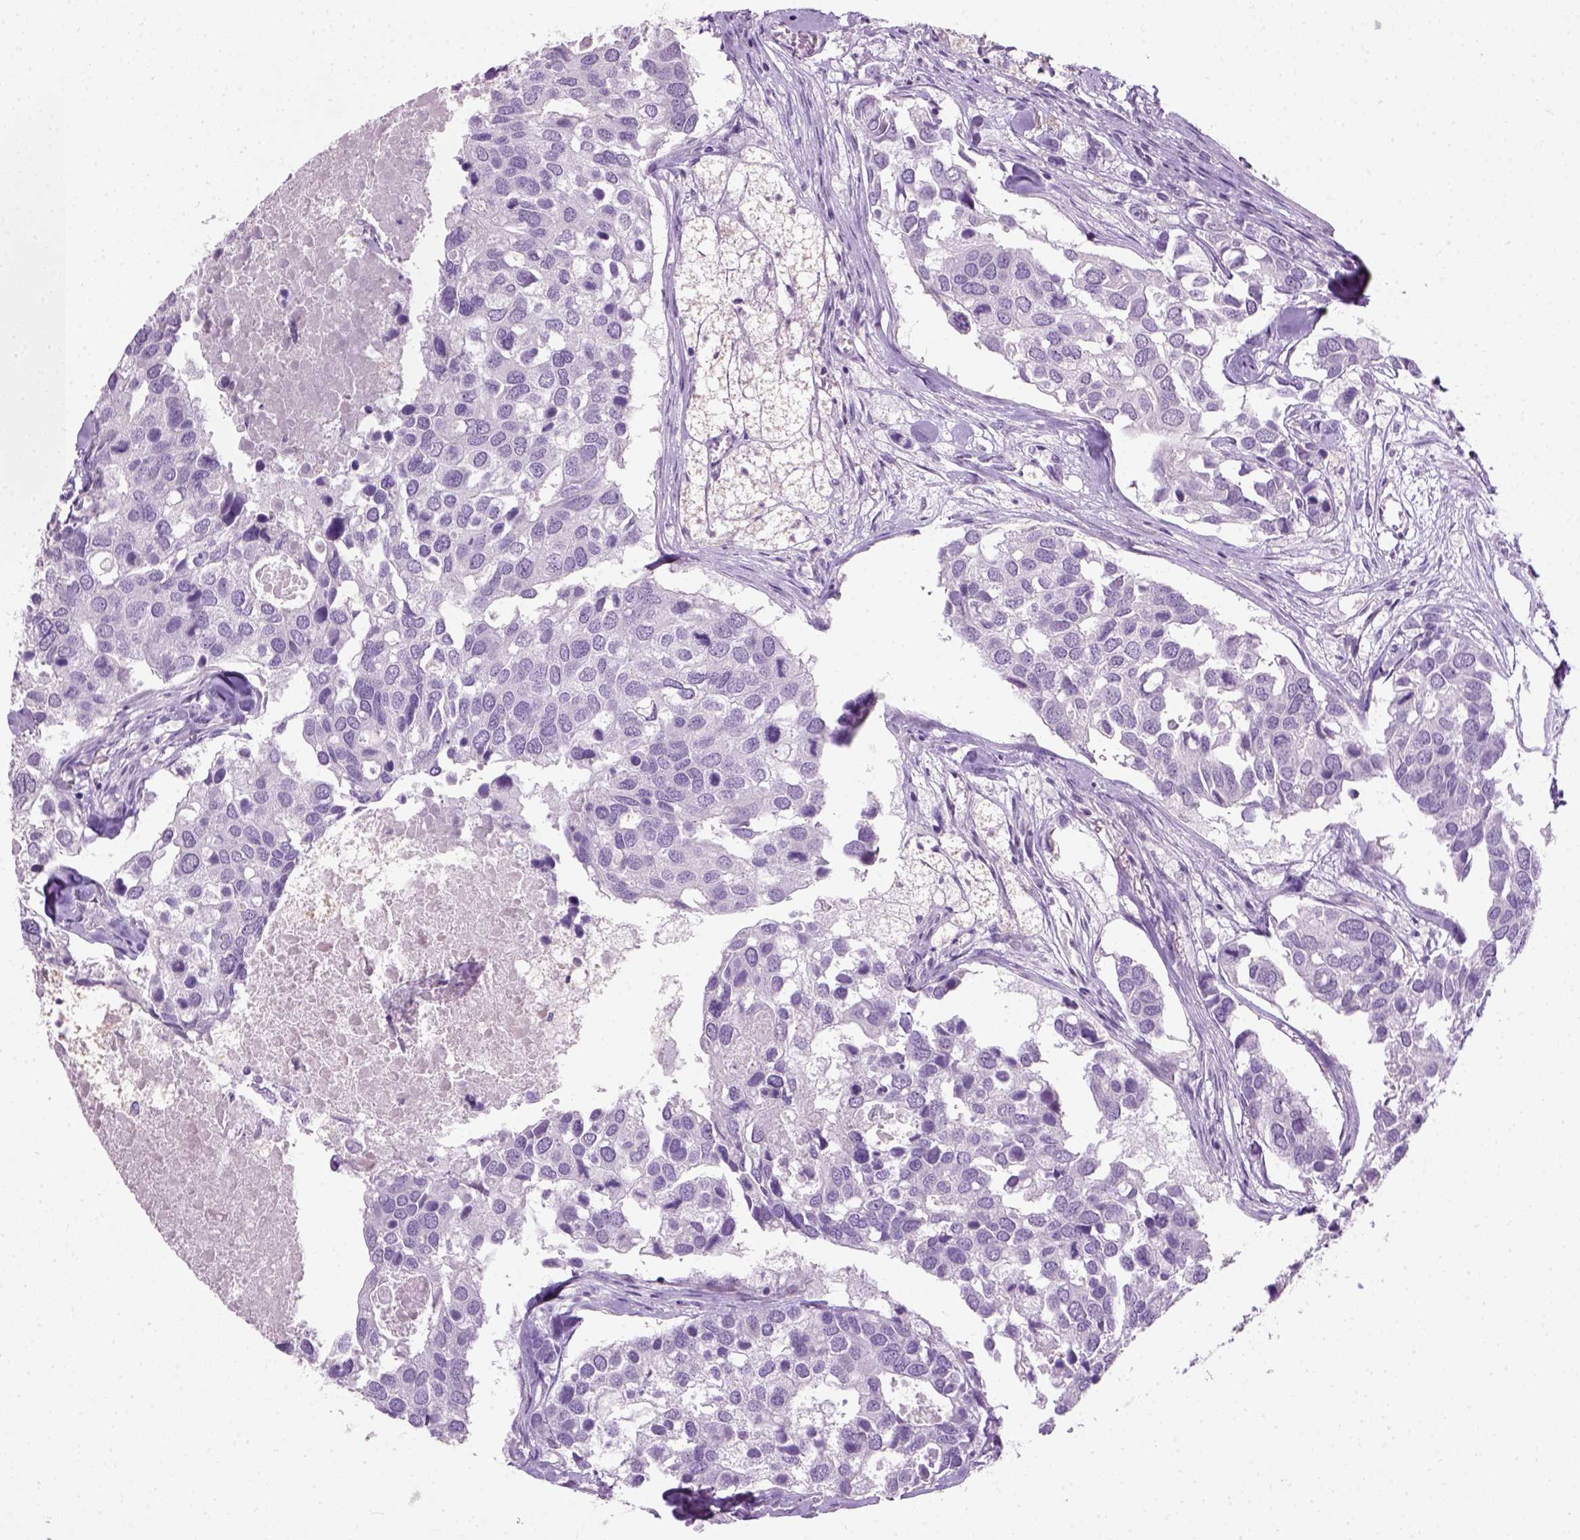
{"staining": {"intensity": "negative", "quantity": "none", "location": "none"}, "tissue": "breast cancer", "cell_type": "Tumor cells", "image_type": "cancer", "snomed": [{"axis": "morphology", "description": "Duct carcinoma"}, {"axis": "topography", "description": "Breast"}], "caption": "DAB (3,3'-diaminobenzidine) immunohistochemical staining of intraductal carcinoma (breast) exhibits no significant staining in tumor cells. (Stains: DAB immunohistochemistry (IHC) with hematoxylin counter stain, Microscopy: brightfield microscopy at high magnification).", "gene": "GABRB2", "patient": {"sex": "female", "age": 83}}